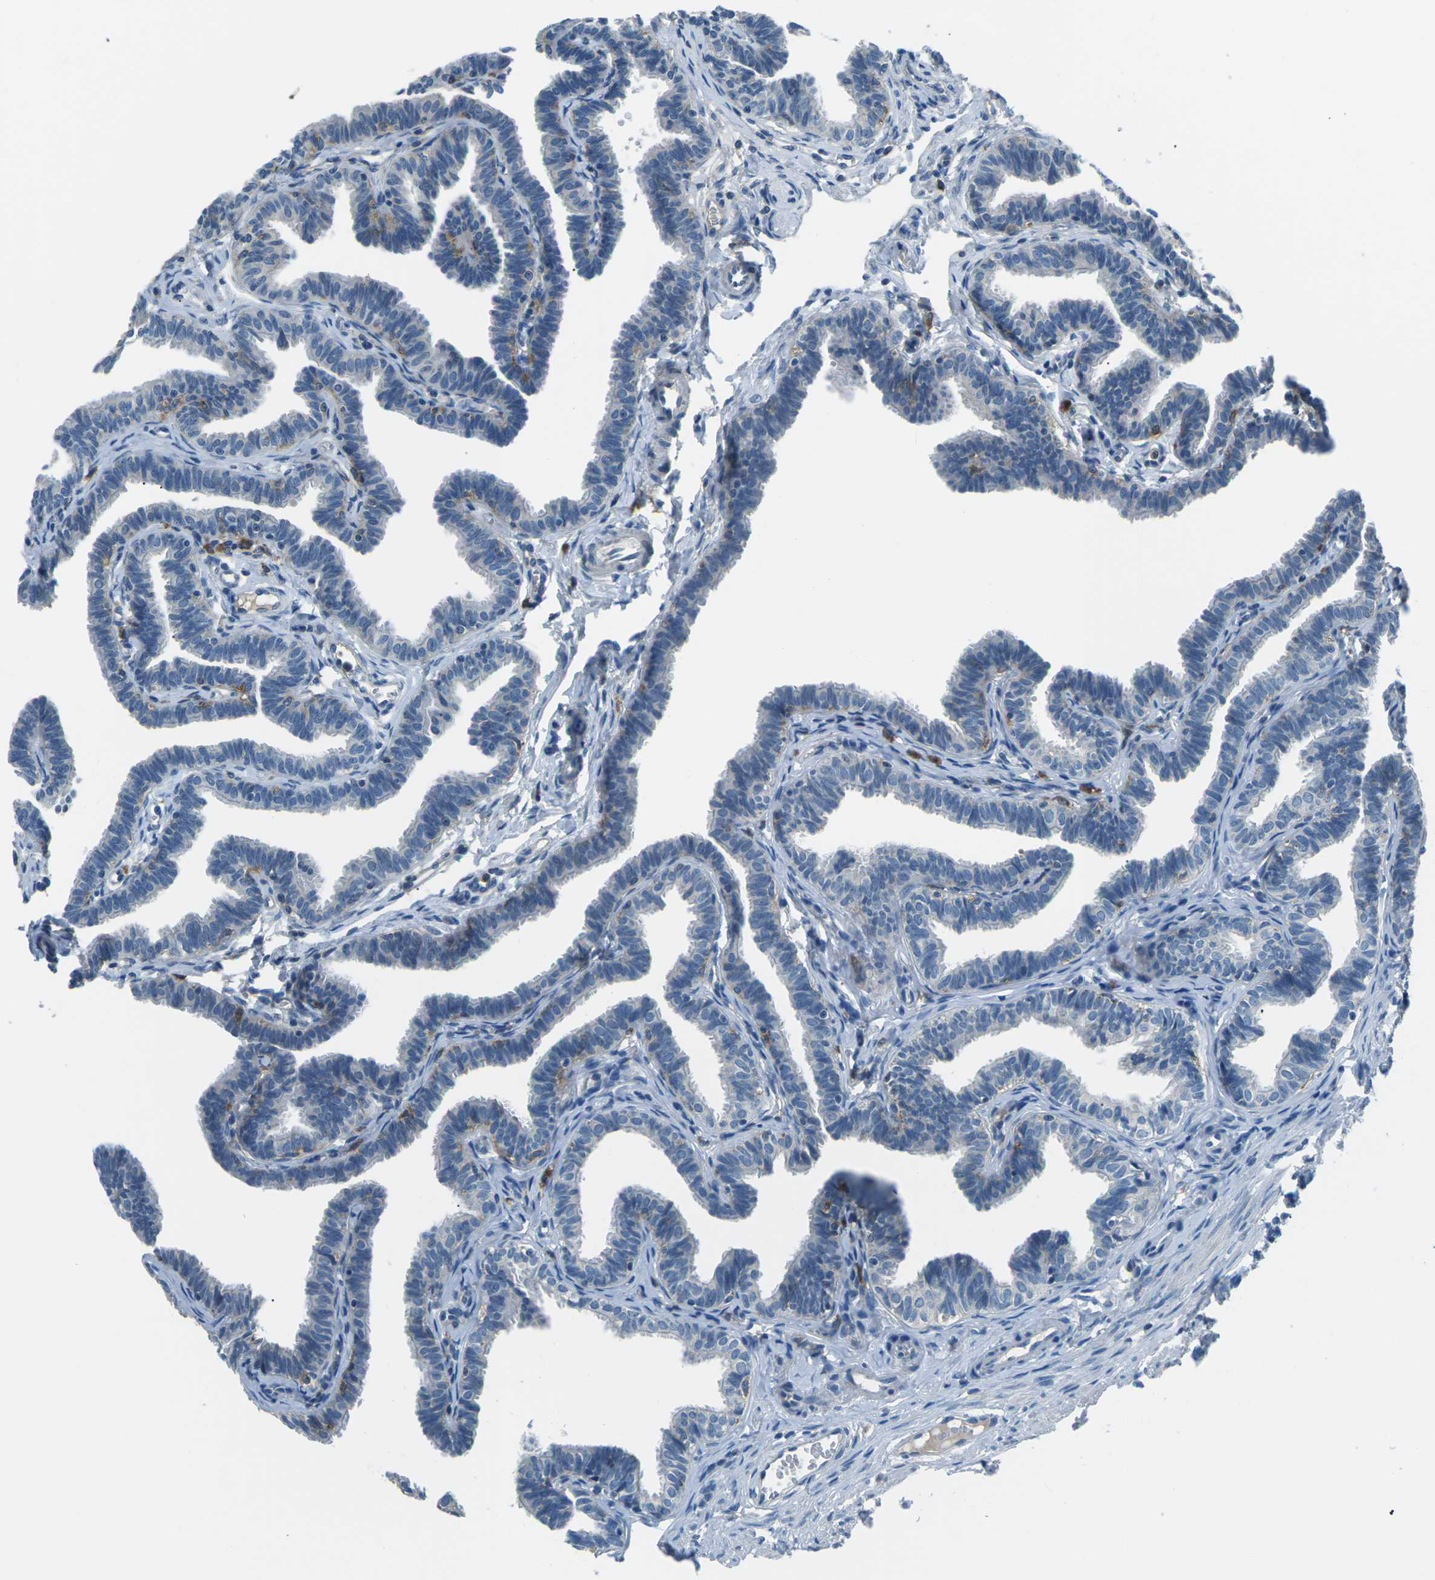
{"staining": {"intensity": "negative", "quantity": "none", "location": "none"}, "tissue": "fallopian tube", "cell_type": "Glandular cells", "image_type": "normal", "snomed": [{"axis": "morphology", "description": "Normal tissue, NOS"}, {"axis": "topography", "description": "Fallopian tube"}, {"axis": "topography", "description": "Ovary"}], "caption": "A high-resolution photomicrograph shows IHC staining of benign fallopian tube, which demonstrates no significant expression in glandular cells.", "gene": "CD1D", "patient": {"sex": "female", "age": 23}}